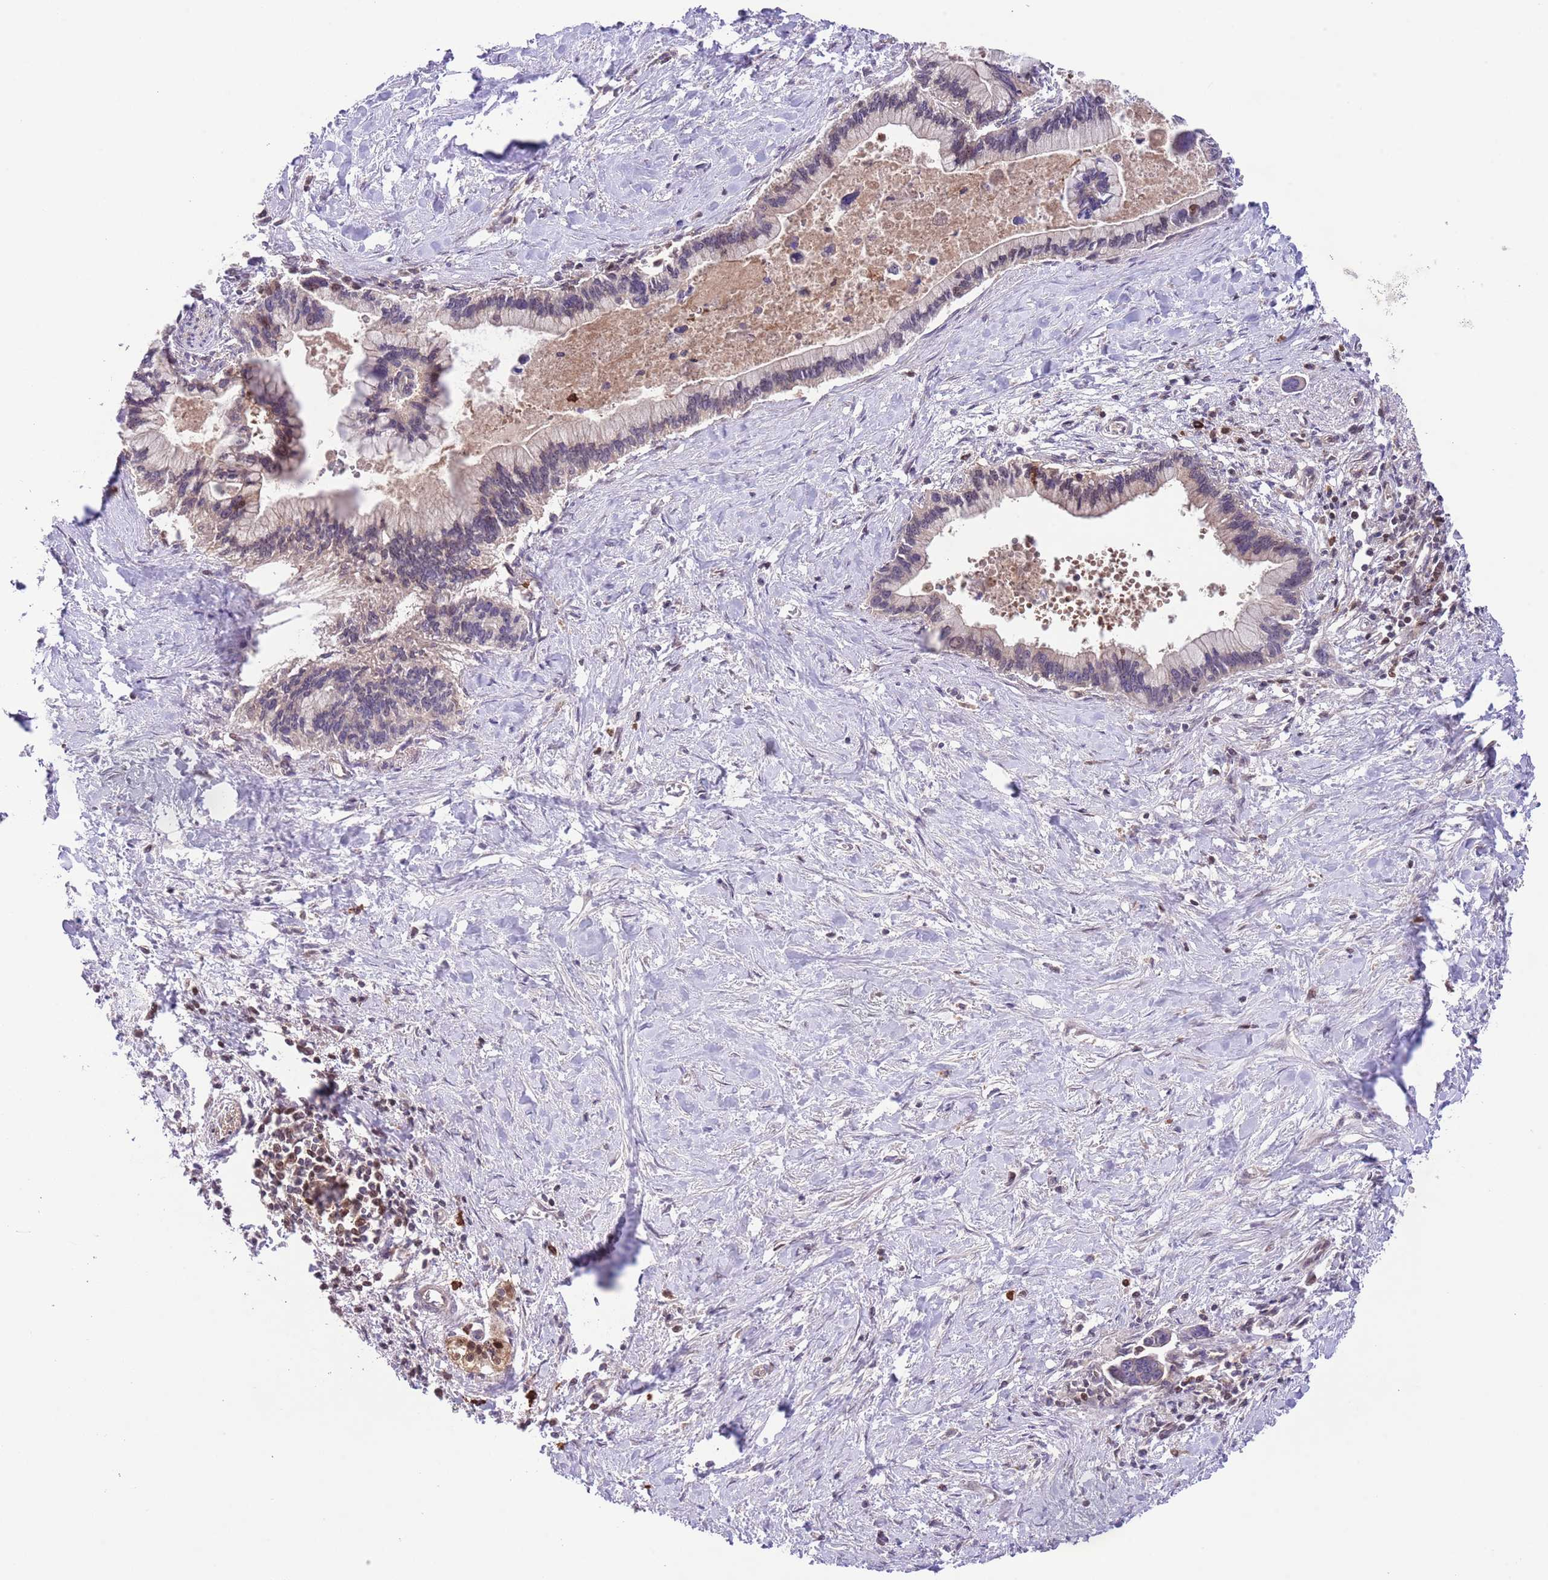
{"staining": {"intensity": "negative", "quantity": "none", "location": "none"}, "tissue": "pancreatic cancer", "cell_type": "Tumor cells", "image_type": "cancer", "snomed": [{"axis": "morphology", "description": "Adenocarcinoma, NOS"}, {"axis": "topography", "description": "Pancreas"}], "caption": "DAB immunohistochemical staining of pancreatic cancer demonstrates no significant positivity in tumor cells.", "gene": "HDHD2", "patient": {"sex": "female", "age": 83}}